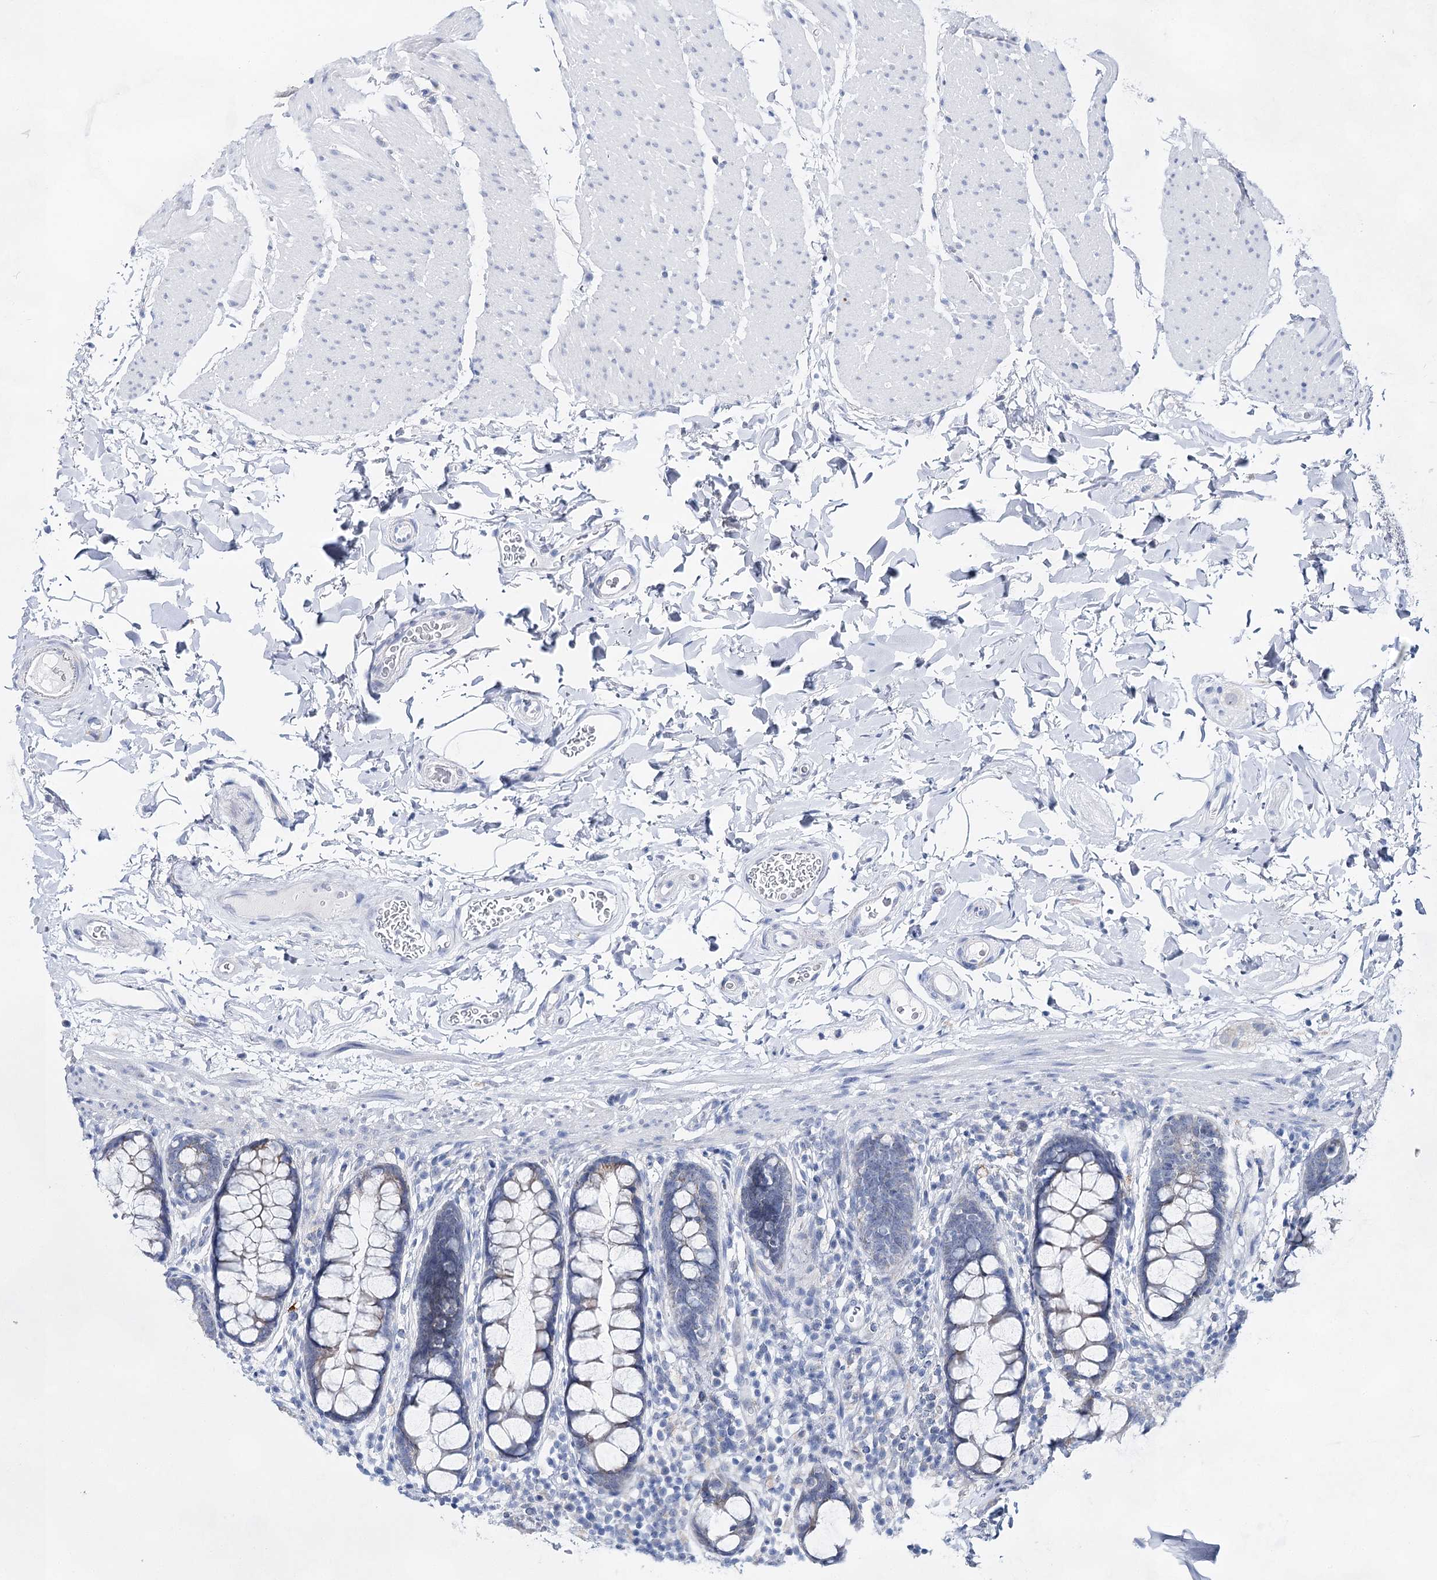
{"staining": {"intensity": "negative", "quantity": "none", "location": "none"}, "tissue": "colon", "cell_type": "Endothelial cells", "image_type": "normal", "snomed": [{"axis": "morphology", "description": "Normal tissue, NOS"}, {"axis": "topography", "description": "Colon"}], "caption": "Normal colon was stained to show a protein in brown. There is no significant expression in endothelial cells.", "gene": "BPHL", "patient": {"sex": "female", "age": 80}}